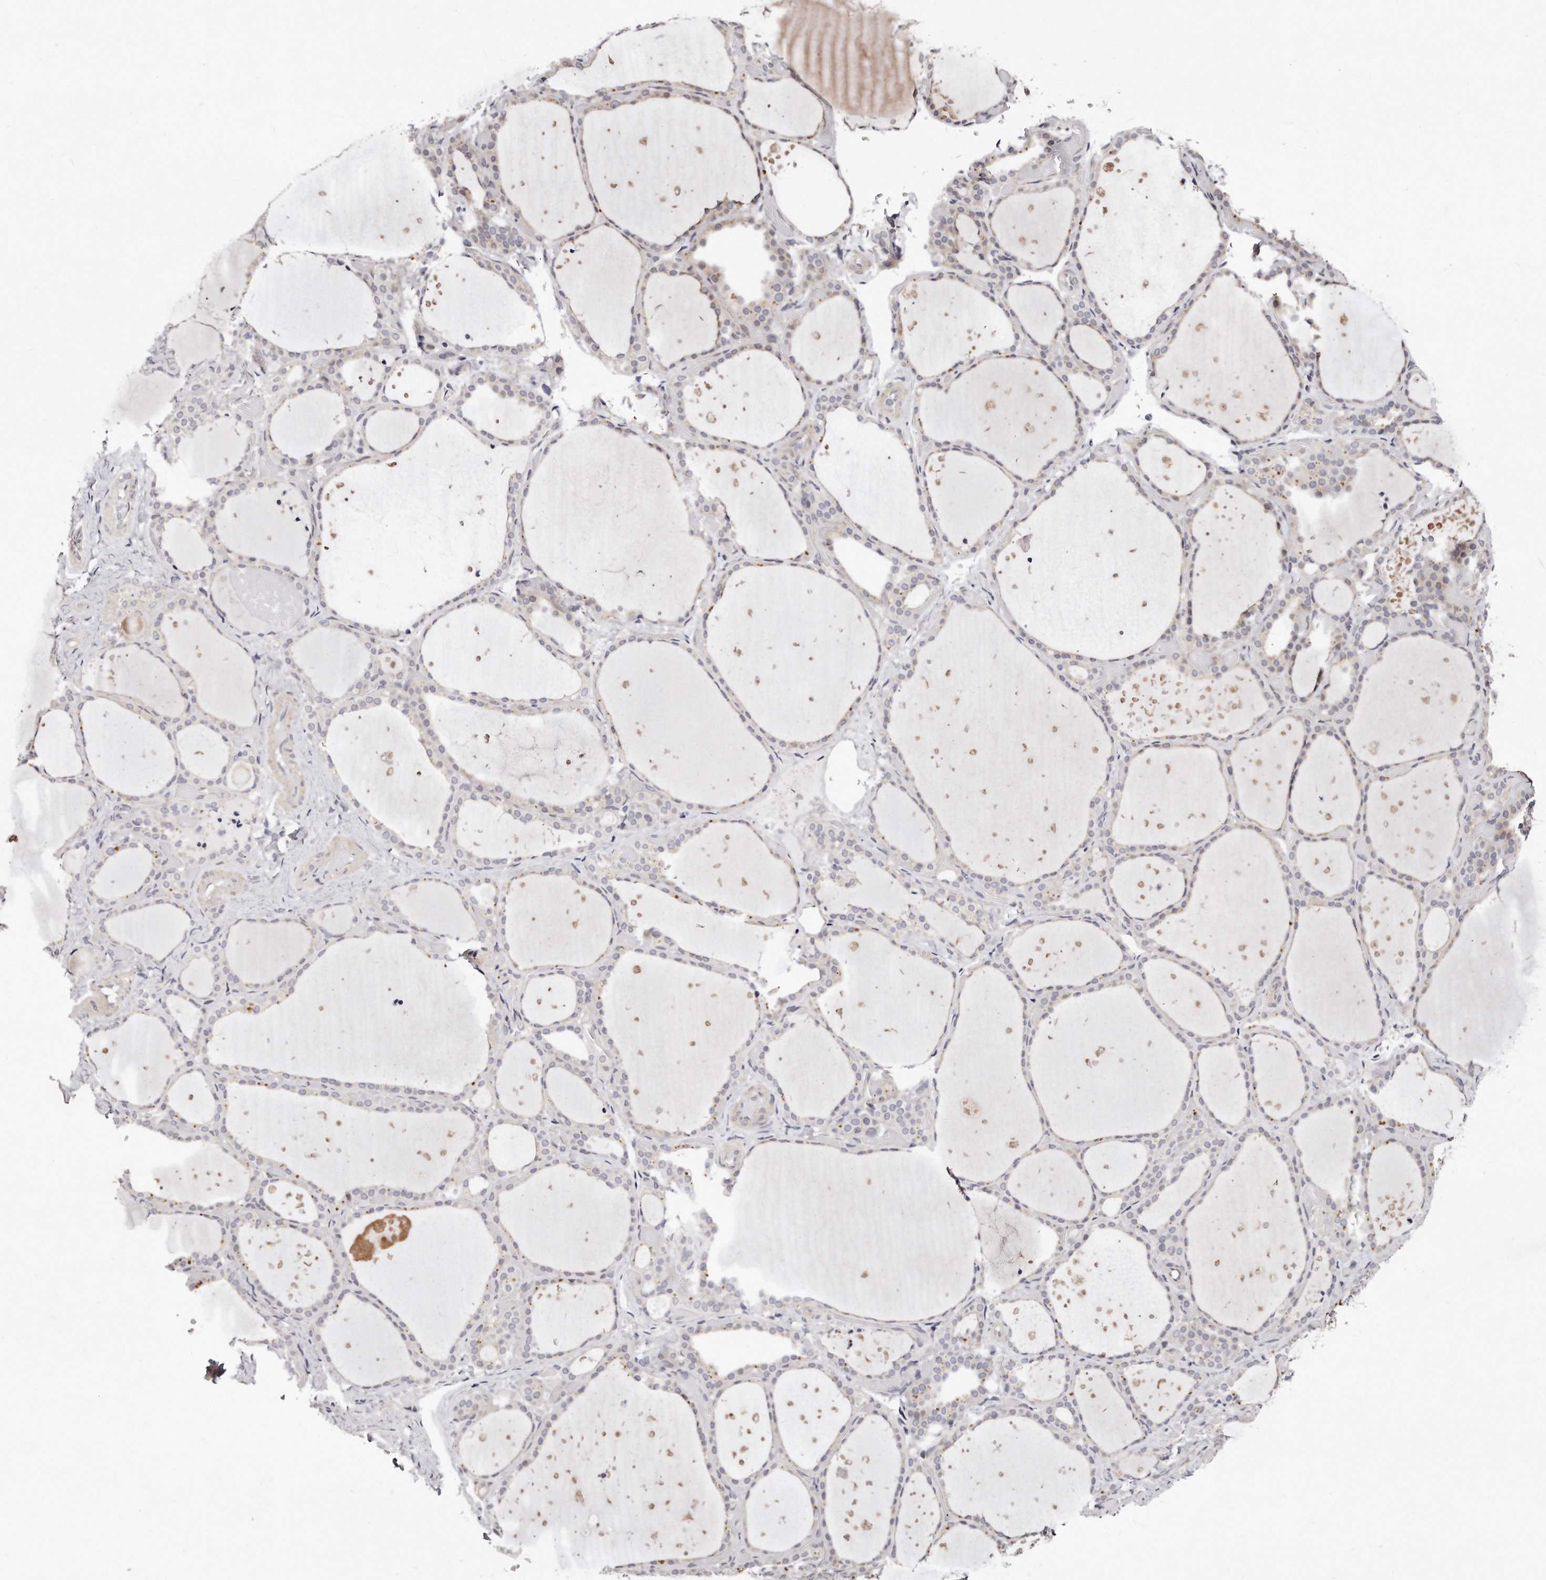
{"staining": {"intensity": "negative", "quantity": "none", "location": "none"}, "tissue": "thyroid gland", "cell_type": "Glandular cells", "image_type": "normal", "snomed": [{"axis": "morphology", "description": "Normal tissue, NOS"}, {"axis": "topography", "description": "Thyroid gland"}], "caption": "This is a micrograph of IHC staining of normal thyroid gland, which shows no staining in glandular cells.", "gene": "CASZ1", "patient": {"sex": "female", "age": 44}}